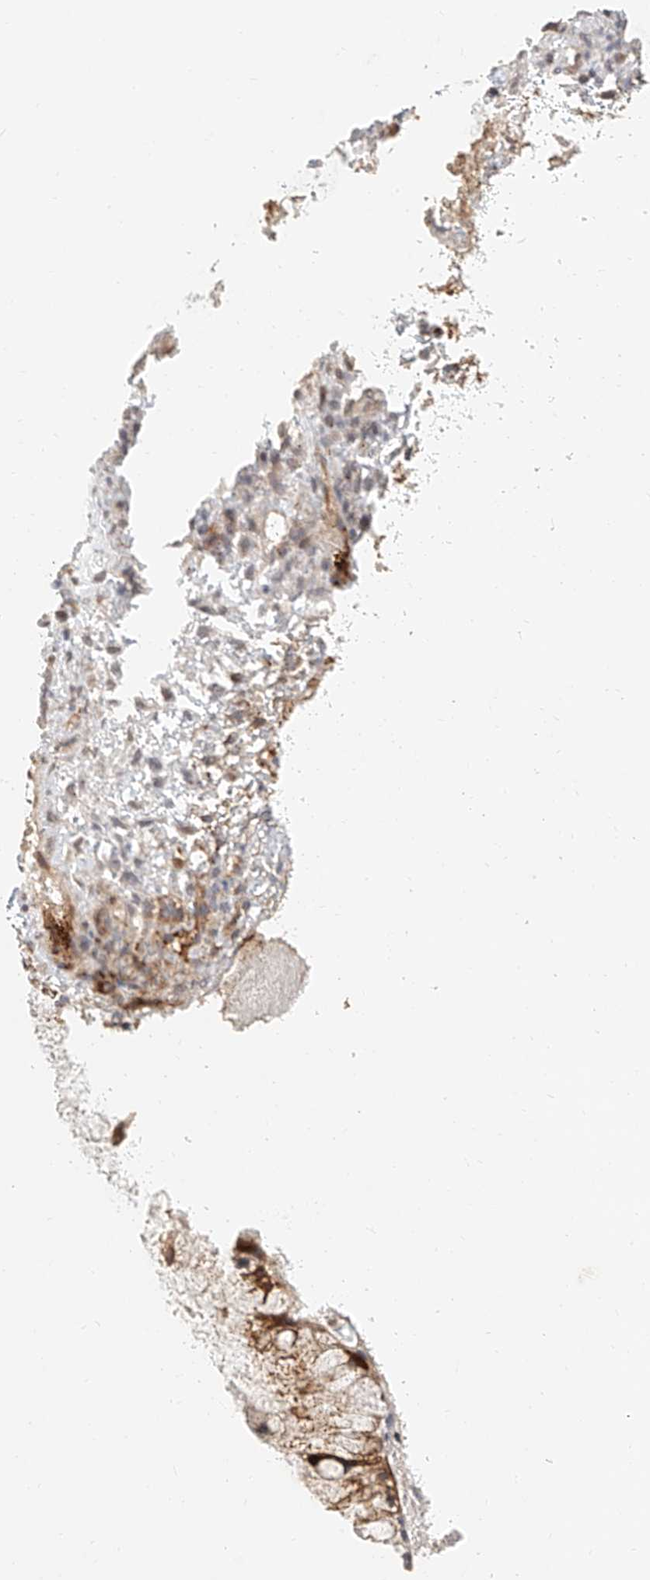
{"staining": {"intensity": "moderate", "quantity": "<25%", "location": "cytoplasmic/membranous"}, "tissue": "ovarian cancer", "cell_type": "Tumor cells", "image_type": "cancer", "snomed": [{"axis": "morphology", "description": "Cystadenocarcinoma, mucinous, NOS"}, {"axis": "topography", "description": "Ovary"}], "caption": "A photomicrograph showing moderate cytoplasmic/membranous expression in approximately <25% of tumor cells in ovarian mucinous cystadenocarcinoma, as visualized by brown immunohistochemical staining.", "gene": "NAP1L1", "patient": {"sex": "female", "age": 37}}